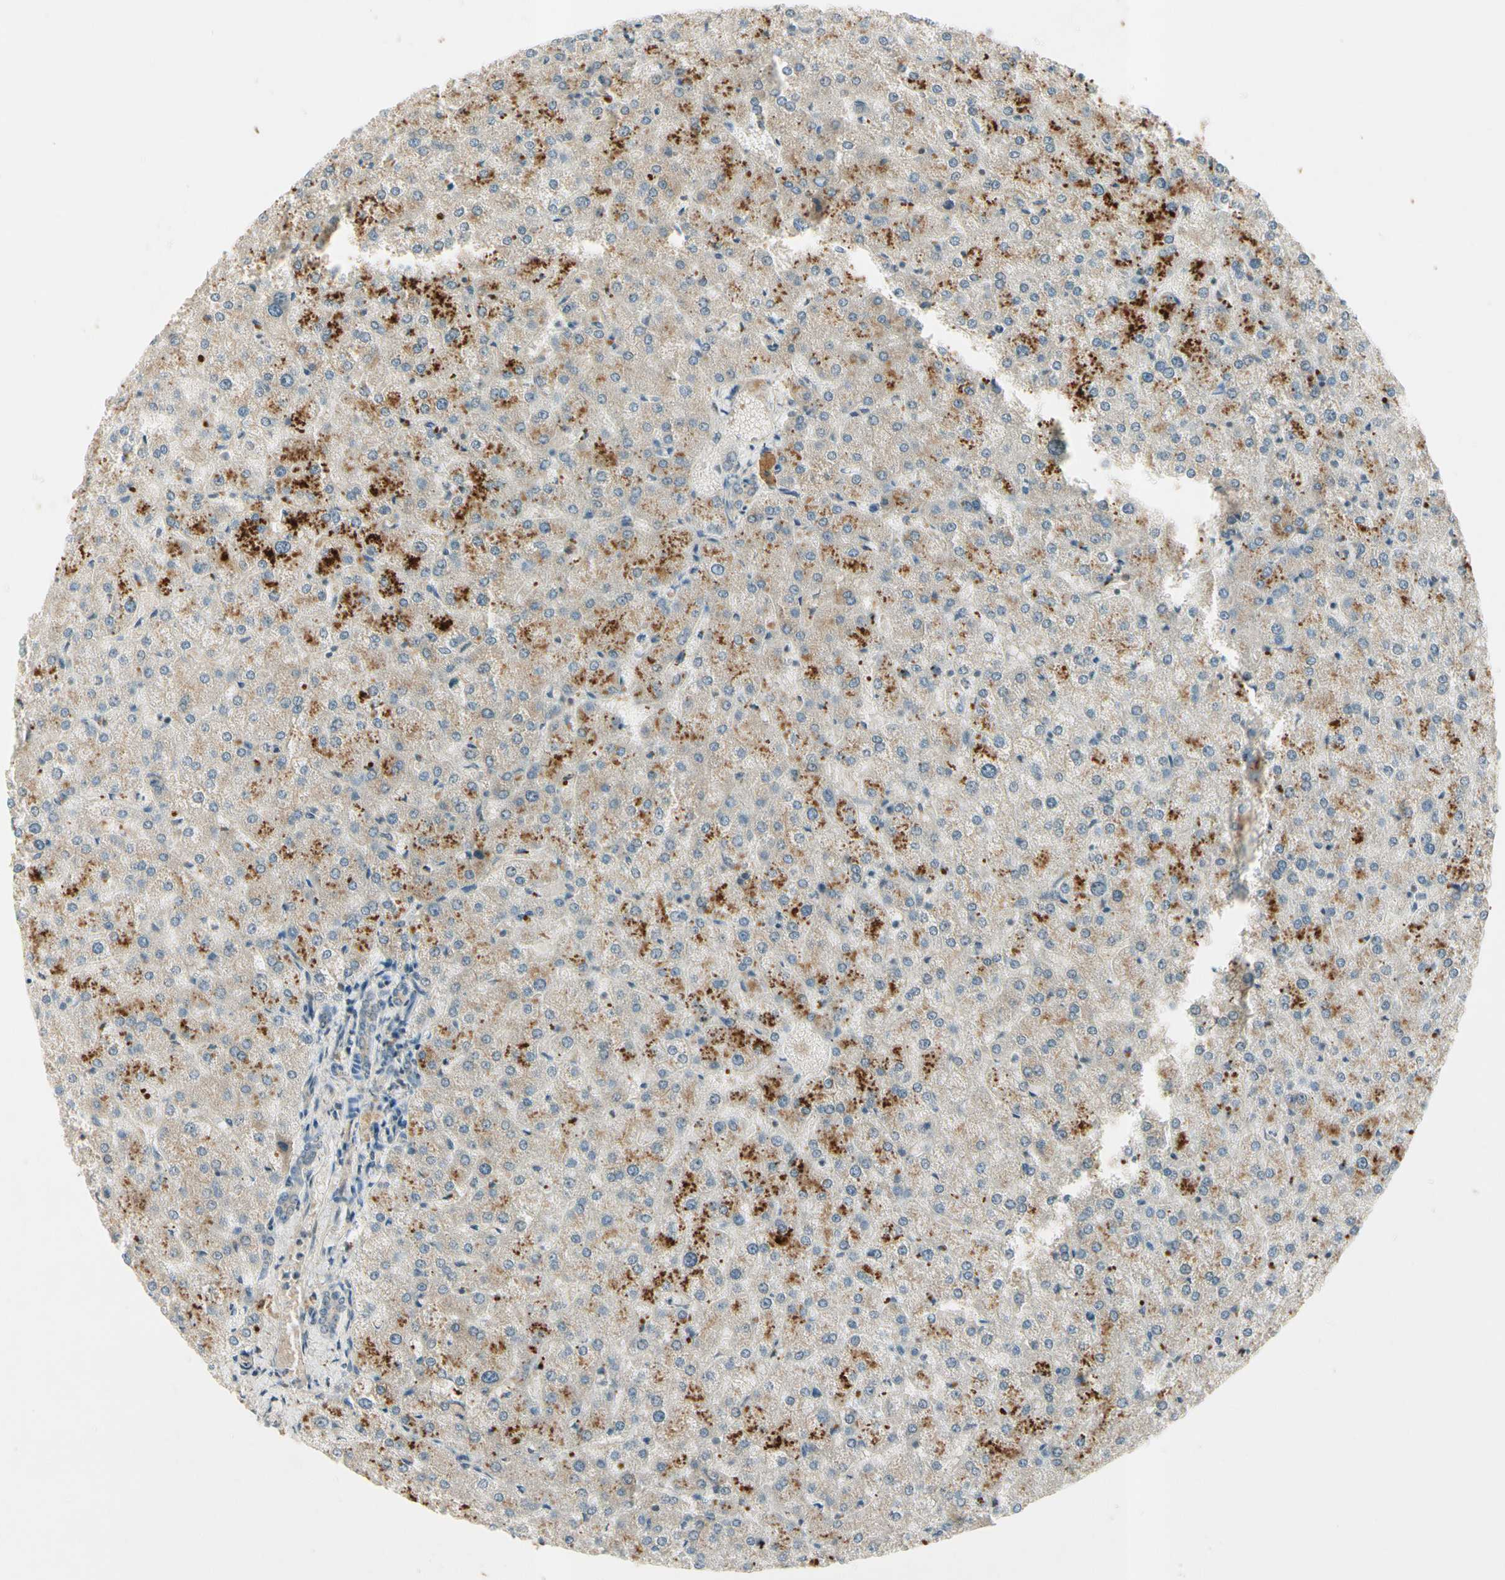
{"staining": {"intensity": "negative", "quantity": "none", "location": "none"}, "tissue": "liver", "cell_type": "Cholangiocytes", "image_type": "normal", "snomed": [{"axis": "morphology", "description": "Normal tissue, NOS"}, {"axis": "topography", "description": "Liver"}], "caption": "IHC of unremarkable human liver displays no expression in cholangiocytes.", "gene": "ICAM5", "patient": {"sex": "female", "age": 32}}